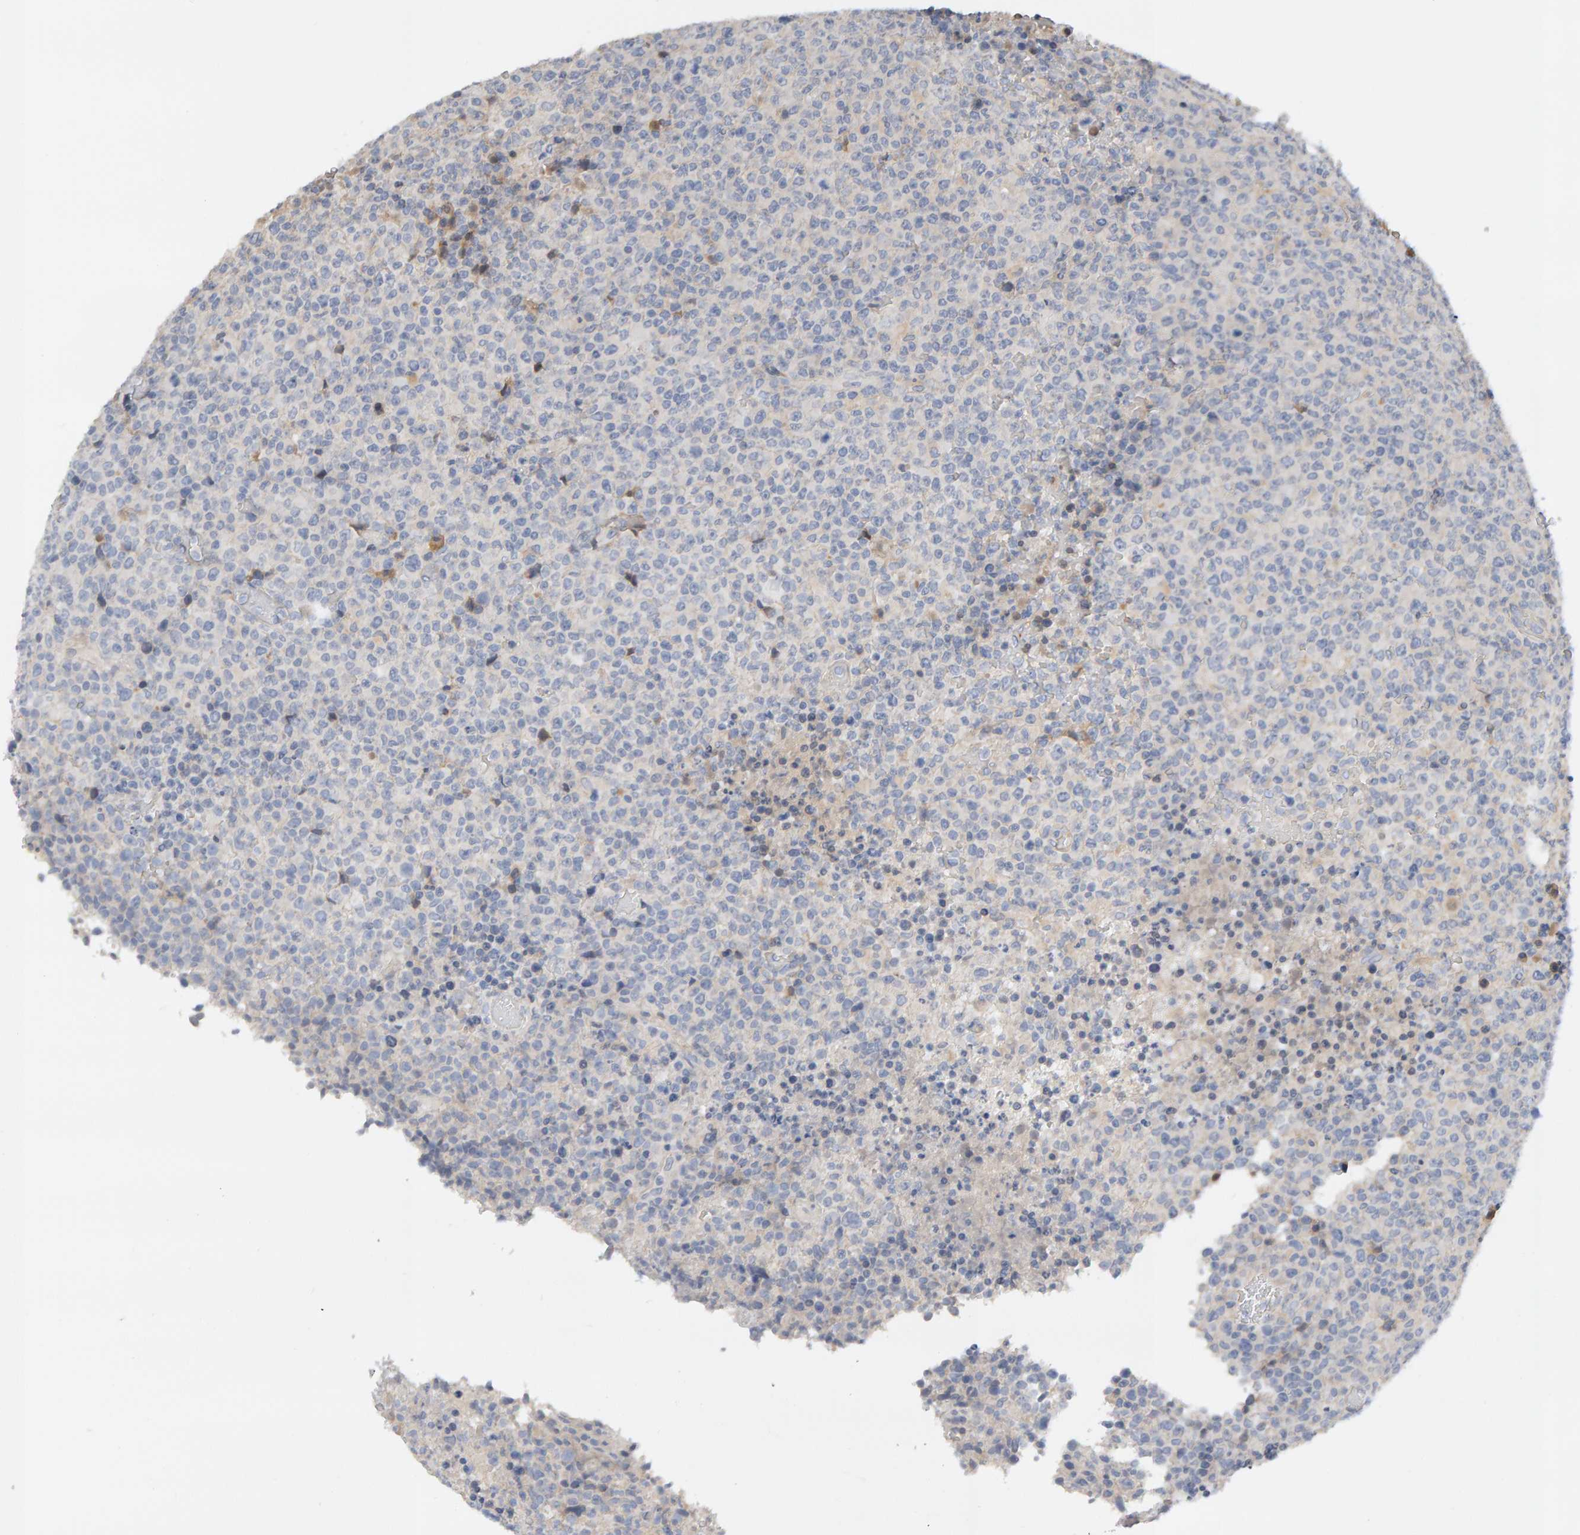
{"staining": {"intensity": "negative", "quantity": "none", "location": "none"}, "tissue": "lymphoma", "cell_type": "Tumor cells", "image_type": "cancer", "snomed": [{"axis": "morphology", "description": "Malignant lymphoma, non-Hodgkin's type, High grade"}, {"axis": "topography", "description": "Lymph node"}], "caption": "There is no significant expression in tumor cells of malignant lymphoma, non-Hodgkin's type (high-grade). (Immunohistochemistry (ihc), brightfield microscopy, high magnification).", "gene": "GFUS", "patient": {"sex": "male", "age": 13}}